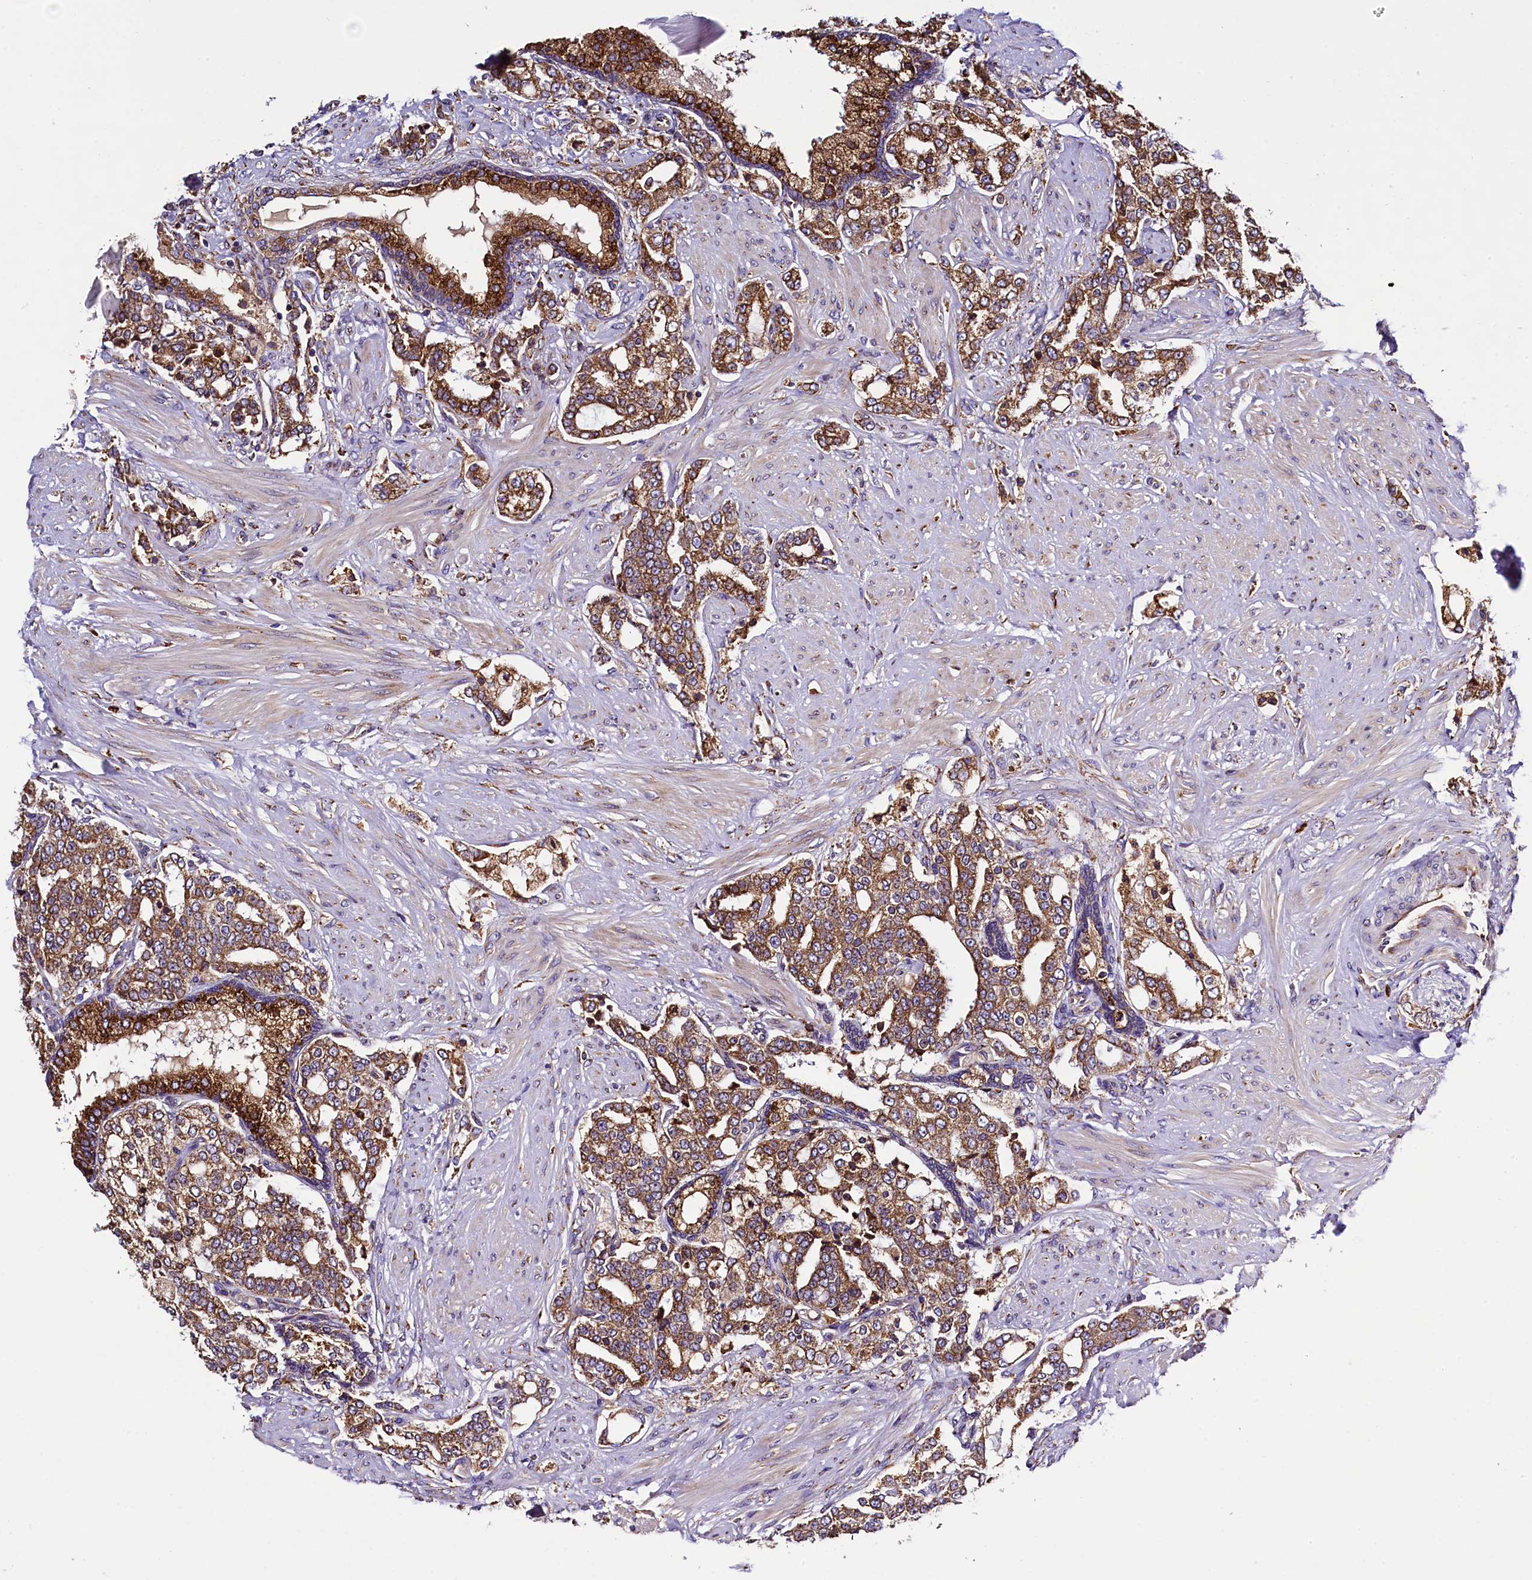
{"staining": {"intensity": "moderate", "quantity": ">75%", "location": "cytoplasmic/membranous"}, "tissue": "prostate cancer", "cell_type": "Tumor cells", "image_type": "cancer", "snomed": [{"axis": "morphology", "description": "Adenocarcinoma, High grade"}, {"axis": "topography", "description": "Prostate"}], "caption": "Prostate adenocarcinoma (high-grade) stained with DAB IHC demonstrates medium levels of moderate cytoplasmic/membranous expression in about >75% of tumor cells.", "gene": "CAPS2", "patient": {"sex": "male", "age": 64}}